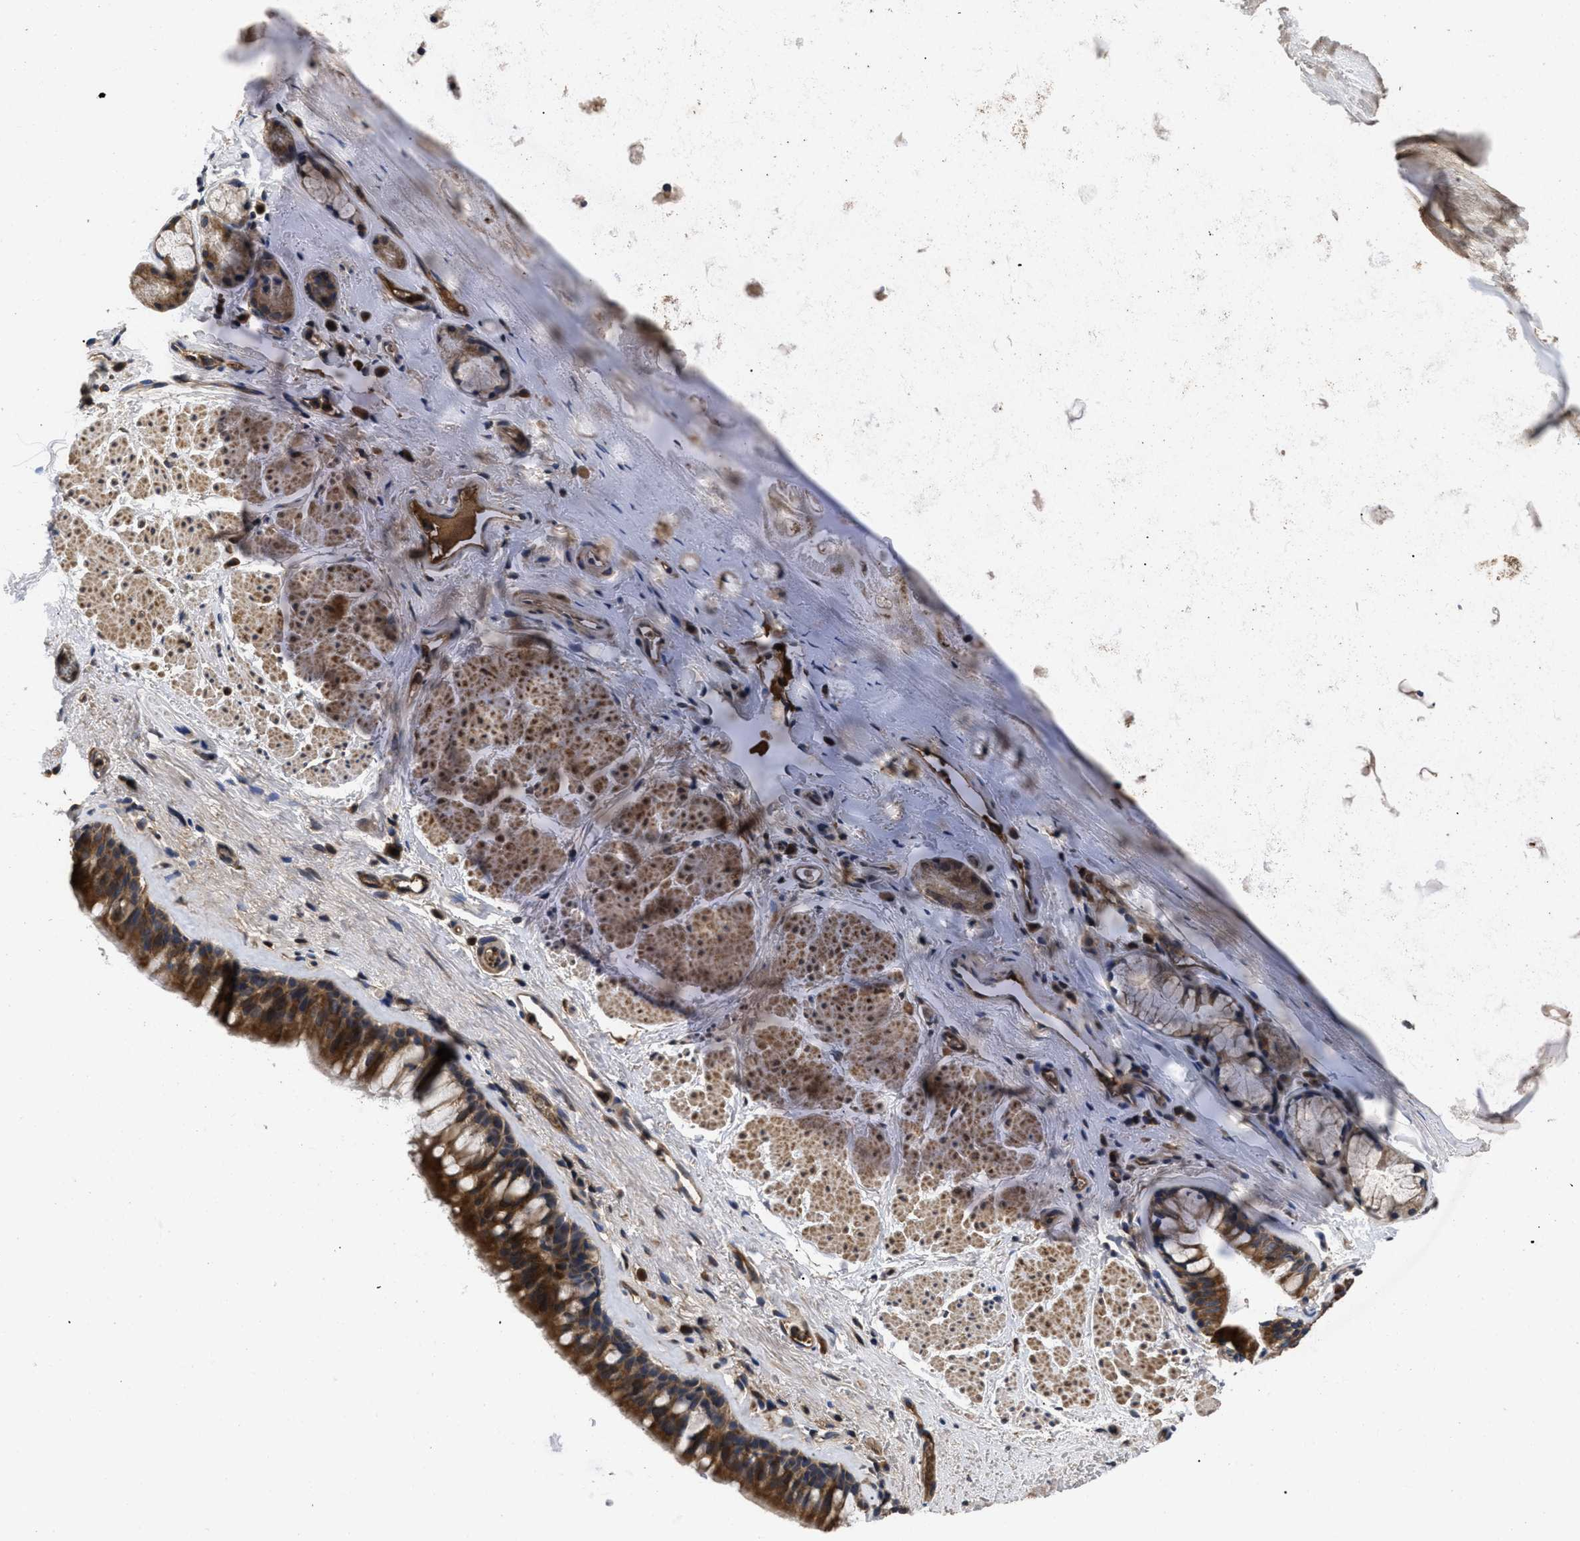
{"staining": {"intensity": "strong", "quantity": ">75%", "location": "cytoplasmic/membranous"}, "tissue": "bronchus", "cell_type": "Respiratory epithelial cells", "image_type": "normal", "snomed": [{"axis": "morphology", "description": "Normal tissue, NOS"}, {"axis": "topography", "description": "Cartilage tissue"}, {"axis": "topography", "description": "Bronchus"}], "caption": "Human bronchus stained with a protein marker displays strong staining in respiratory epithelial cells.", "gene": "LRRC3", "patient": {"sex": "female", "age": 53}}